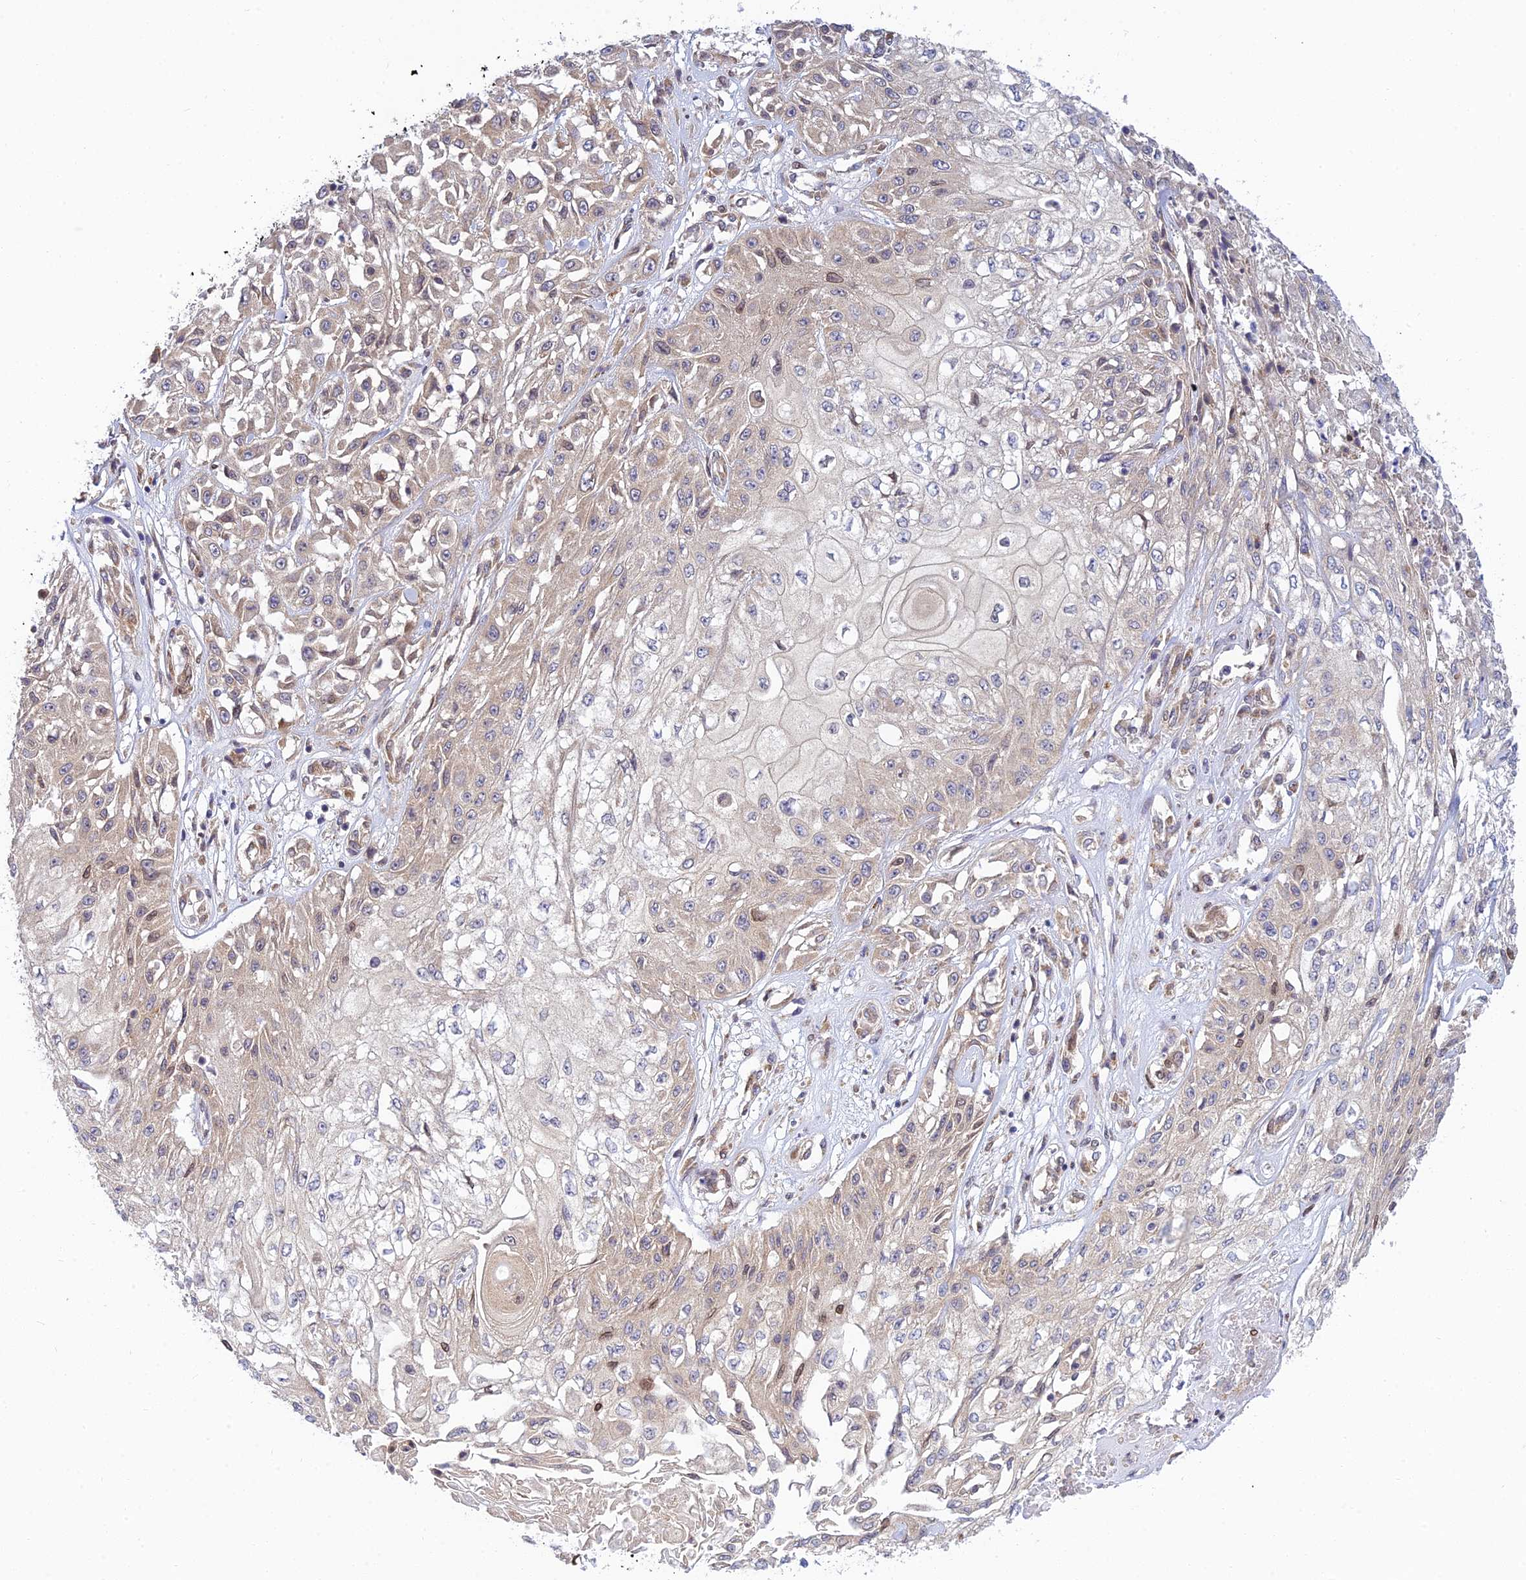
{"staining": {"intensity": "moderate", "quantity": "<25%", "location": "nuclear"}, "tissue": "skin cancer", "cell_type": "Tumor cells", "image_type": "cancer", "snomed": [{"axis": "morphology", "description": "Squamous cell carcinoma, NOS"}, {"axis": "morphology", "description": "Squamous cell carcinoma, metastatic, NOS"}, {"axis": "topography", "description": "Skin"}, {"axis": "topography", "description": "Lymph node"}], "caption": "Immunohistochemistry (IHC) (DAB) staining of skin cancer exhibits moderate nuclear protein positivity in about <25% of tumor cells.", "gene": "SKIC8", "patient": {"sex": "male", "age": 75}}